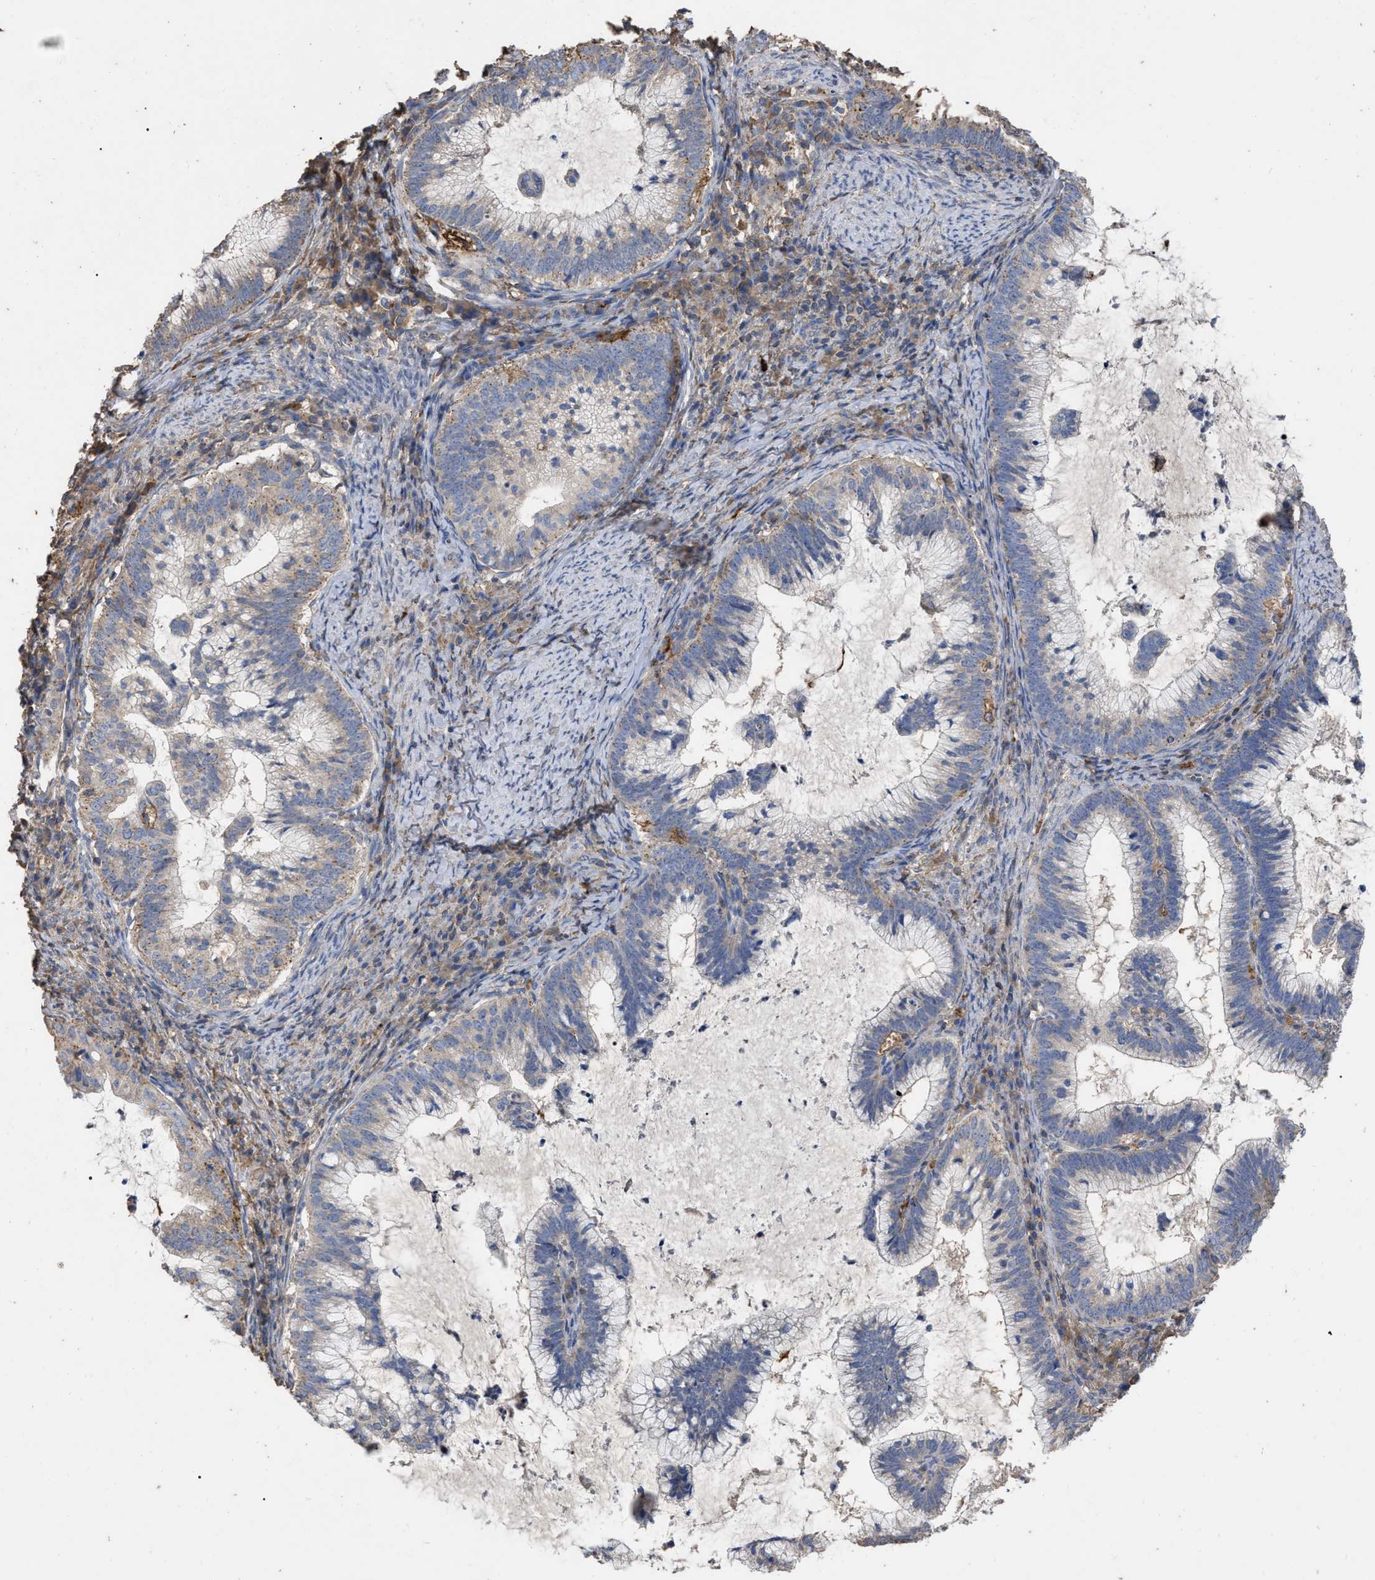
{"staining": {"intensity": "negative", "quantity": "none", "location": "none"}, "tissue": "cervical cancer", "cell_type": "Tumor cells", "image_type": "cancer", "snomed": [{"axis": "morphology", "description": "Adenocarcinoma, NOS"}, {"axis": "topography", "description": "Cervix"}], "caption": "This is a image of immunohistochemistry staining of cervical cancer, which shows no staining in tumor cells.", "gene": "GPR179", "patient": {"sex": "female", "age": 36}}